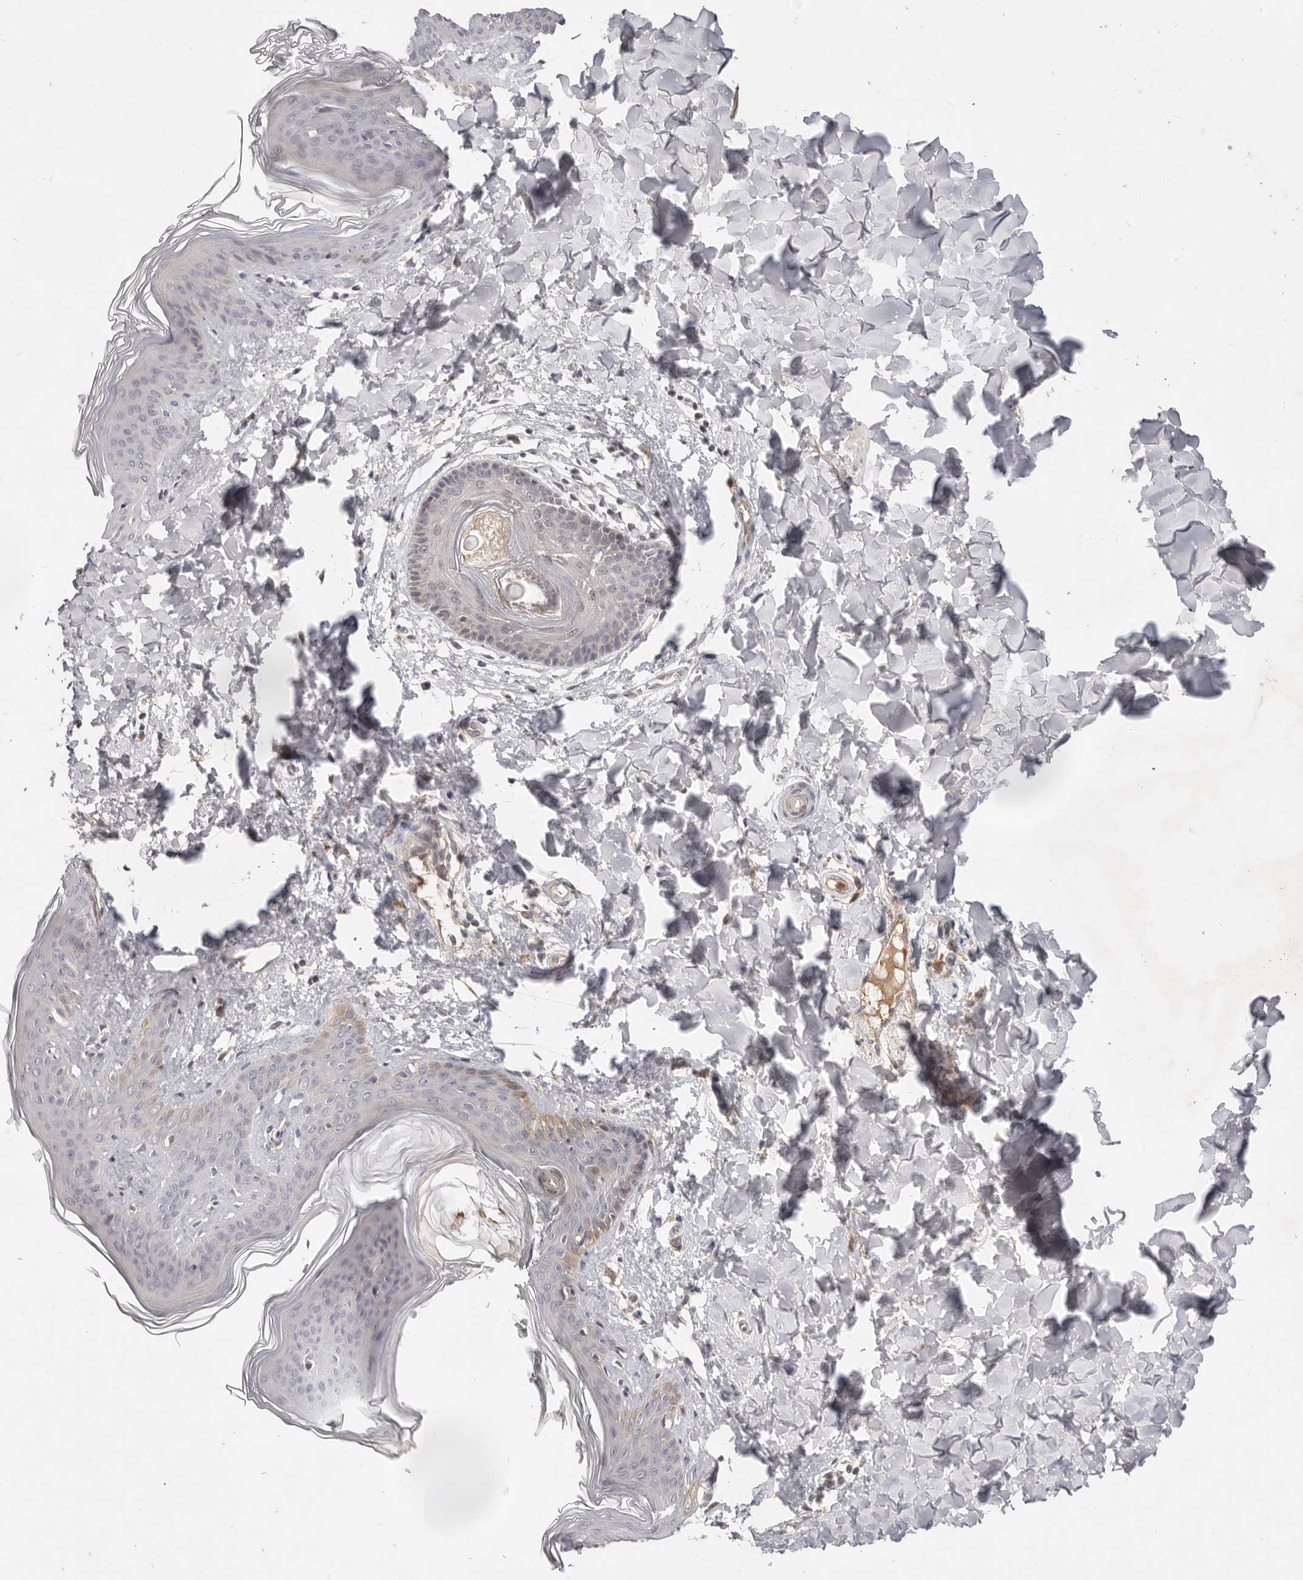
{"staining": {"intensity": "negative", "quantity": "none", "location": "none"}, "tissue": "skin", "cell_type": "Fibroblasts", "image_type": "normal", "snomed": [{"axis": "morphology", "description": "Normal tissue, NOS"}, {"axis": "topography", "description": "Skin"}], "caption": "Fibroblasts show no significant protein staining in benign skin. (DAB IHC with hematoxylin counter stain).", "gene": "USP49", "patient": {"sex": "female", "age": 17}}